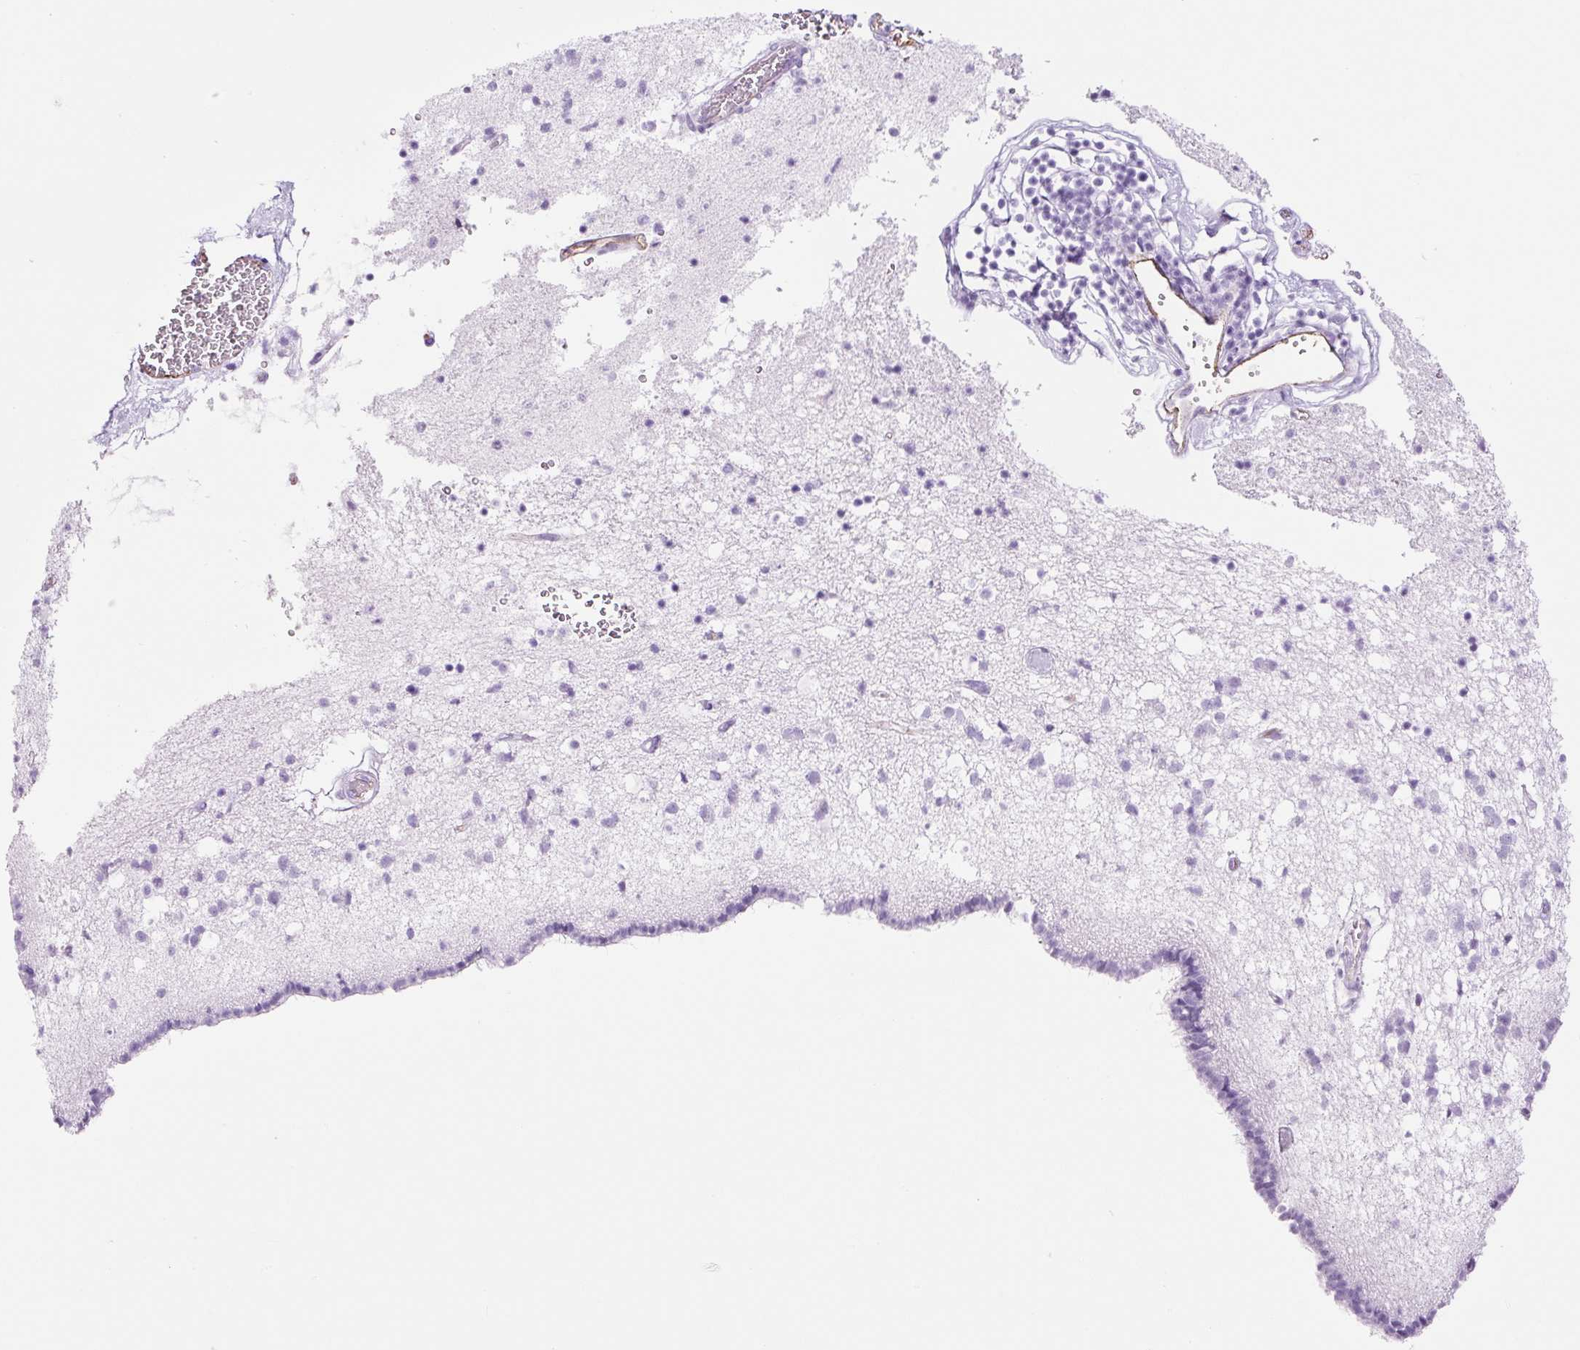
{"staining": {"intensity": "negative", "quantity": "none", "location": "none"}, "tissue": "caudate", "cell_type": "Glial cells", "image_type": "normal", "snomed": [{"axis": "morphology", "description": "Normal tissue, NOS"}, {"axis": "topography", "description": "Lateral ventricle wall"}], "caption": "Caudate was stained to show a protein in brown. There is no significant staining in glial cells.", "gene": "ADSS1", "patient": {"sex": "male", "age": 58}}